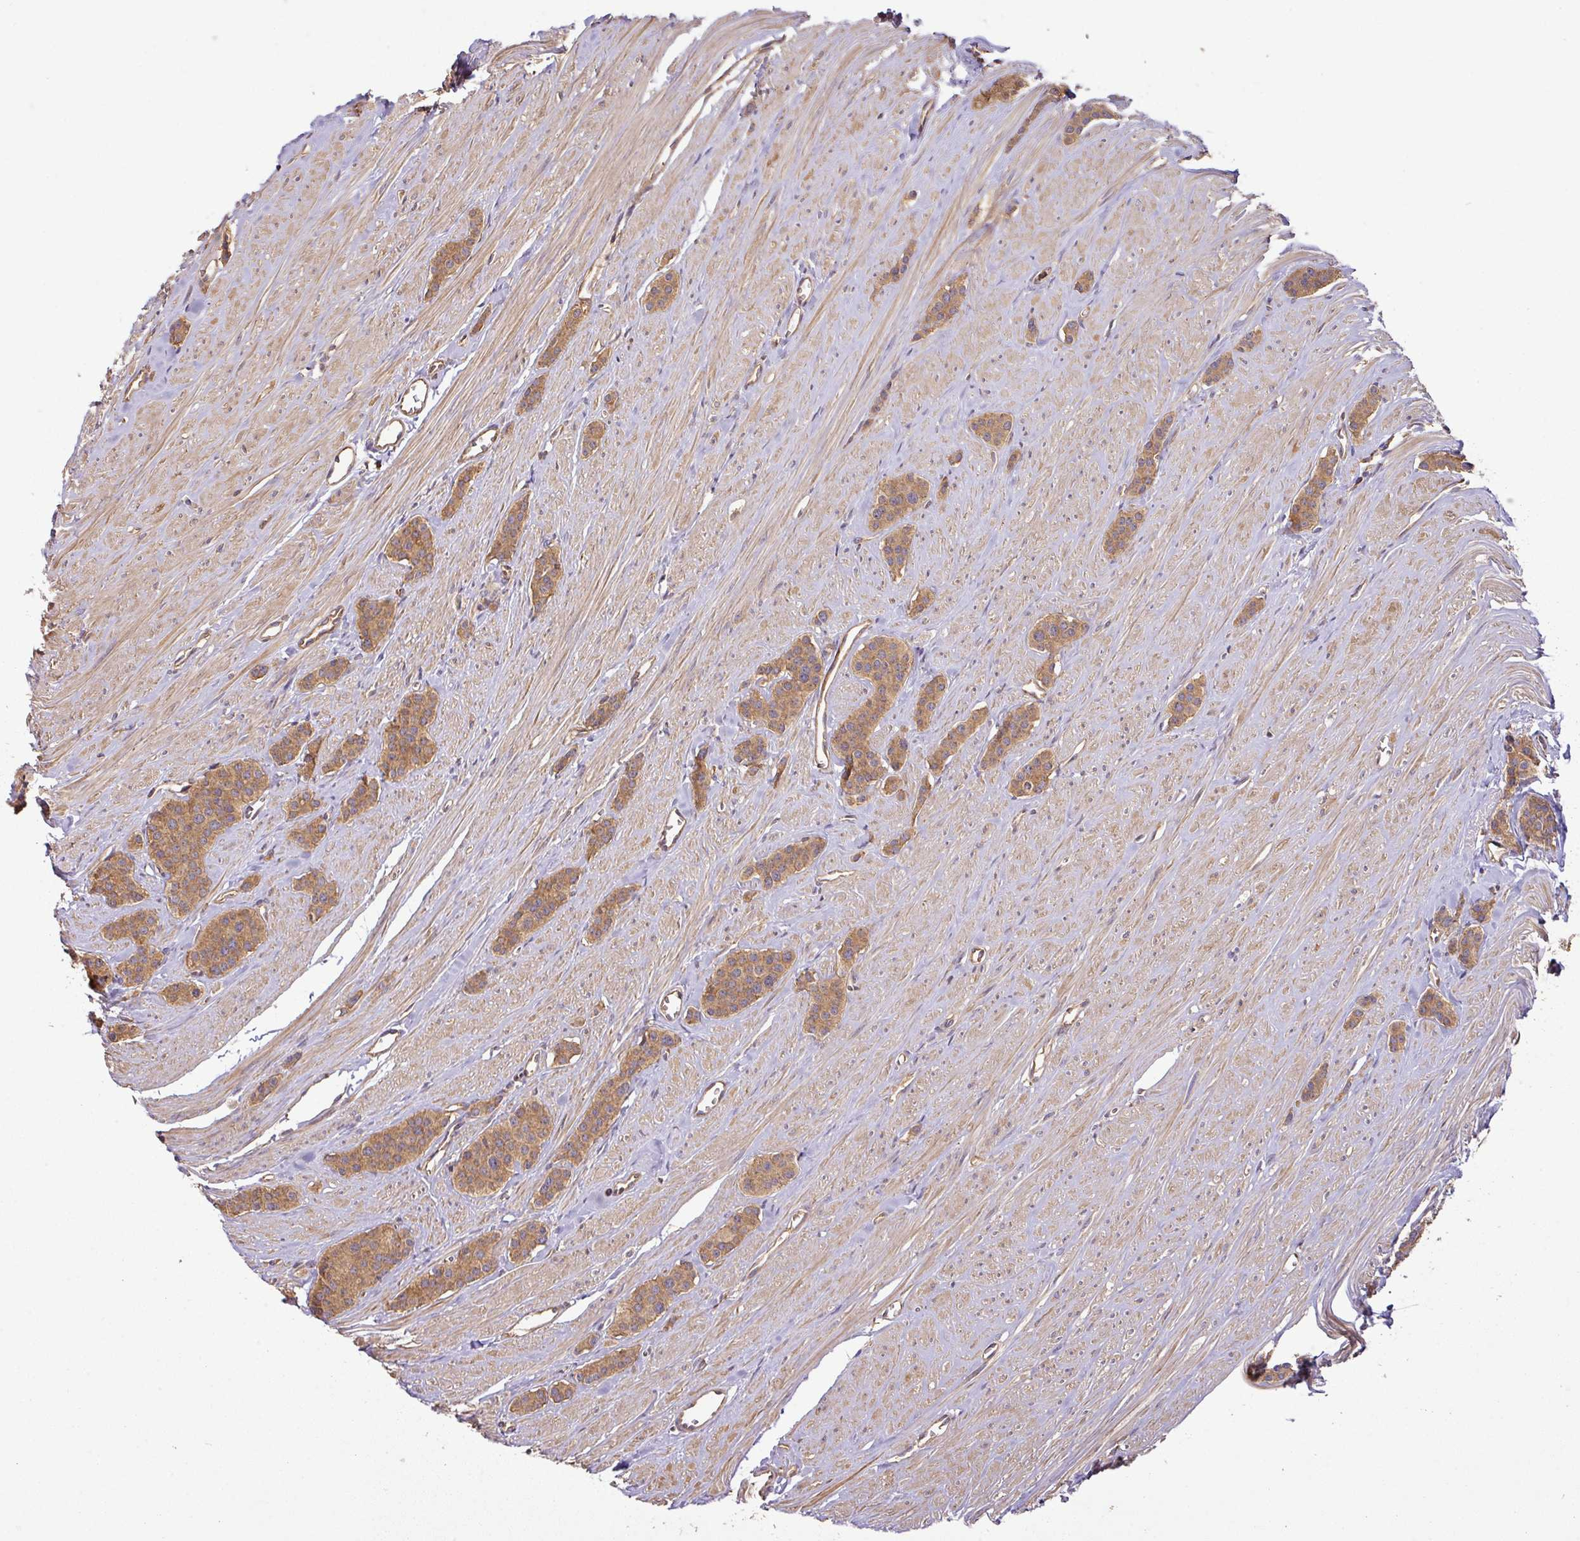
{"staining": {"intensity": "moderate", "quantity": ">75%", "location": "cytoplasmic/membranous"}, "tissue": "carcinoid", "cell_type": "Tumor cells", "image_type": "cancer", "snomed": [{"axis": "morphology", "description": "Carcinoid, malignant, NOS"}, {"axis": "topography", "description": "Small intestine"}], "caption": "Immunohistochemical staining of human carcinoid displays moderate cytoplasmic/membranous protein positivity in approximately >75% of tumor cells.", "gene": "GSPT1", "patient": {"sex": "male", "age": 60}}